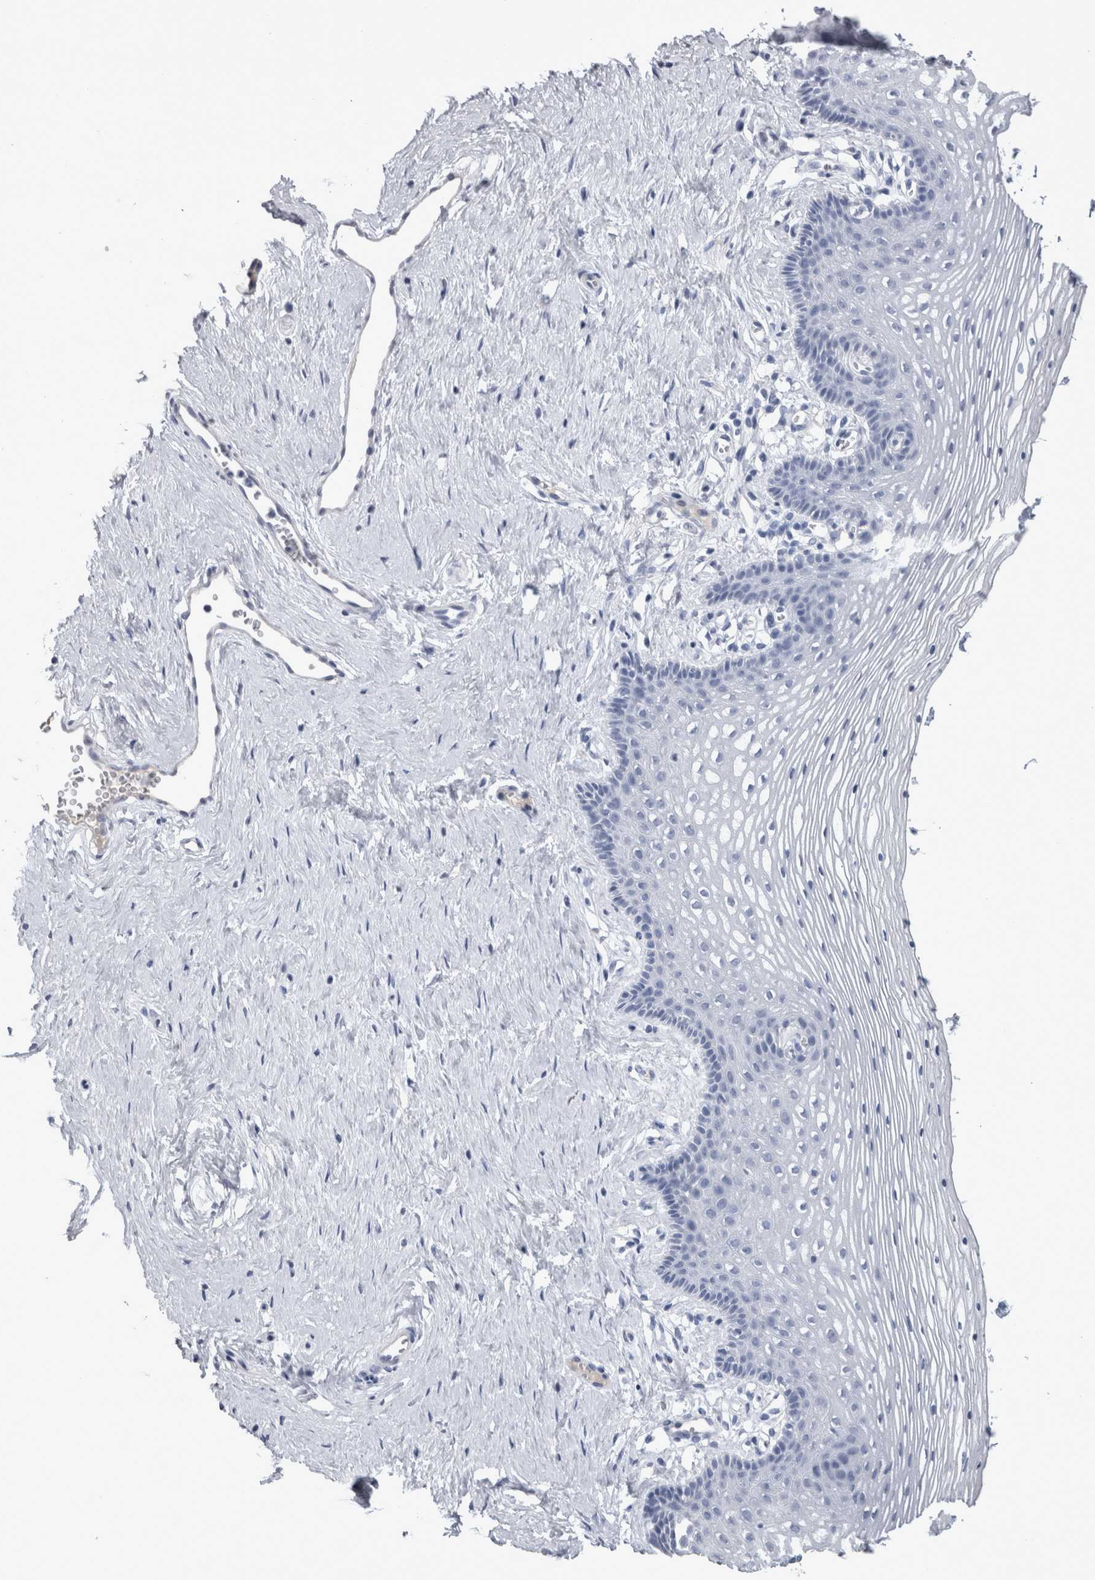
{"staining": {"intensity": "negative", "quantity": "none", "location": "none"}, "tissue": "vagina", "cell_type": "Squamous epithelial cells", "image_type": "normal", "snomed": [{"axis": "morphology", "description": "Normal tissue, NOS"}, {"axis": "topography", "description": "Vagina"}], "caption": "Image shows no protein expression in squamous epithelial cells of unremarkable vagina.", "gene": "PAX5", "patient": {"sex": "female", "age": 32}}